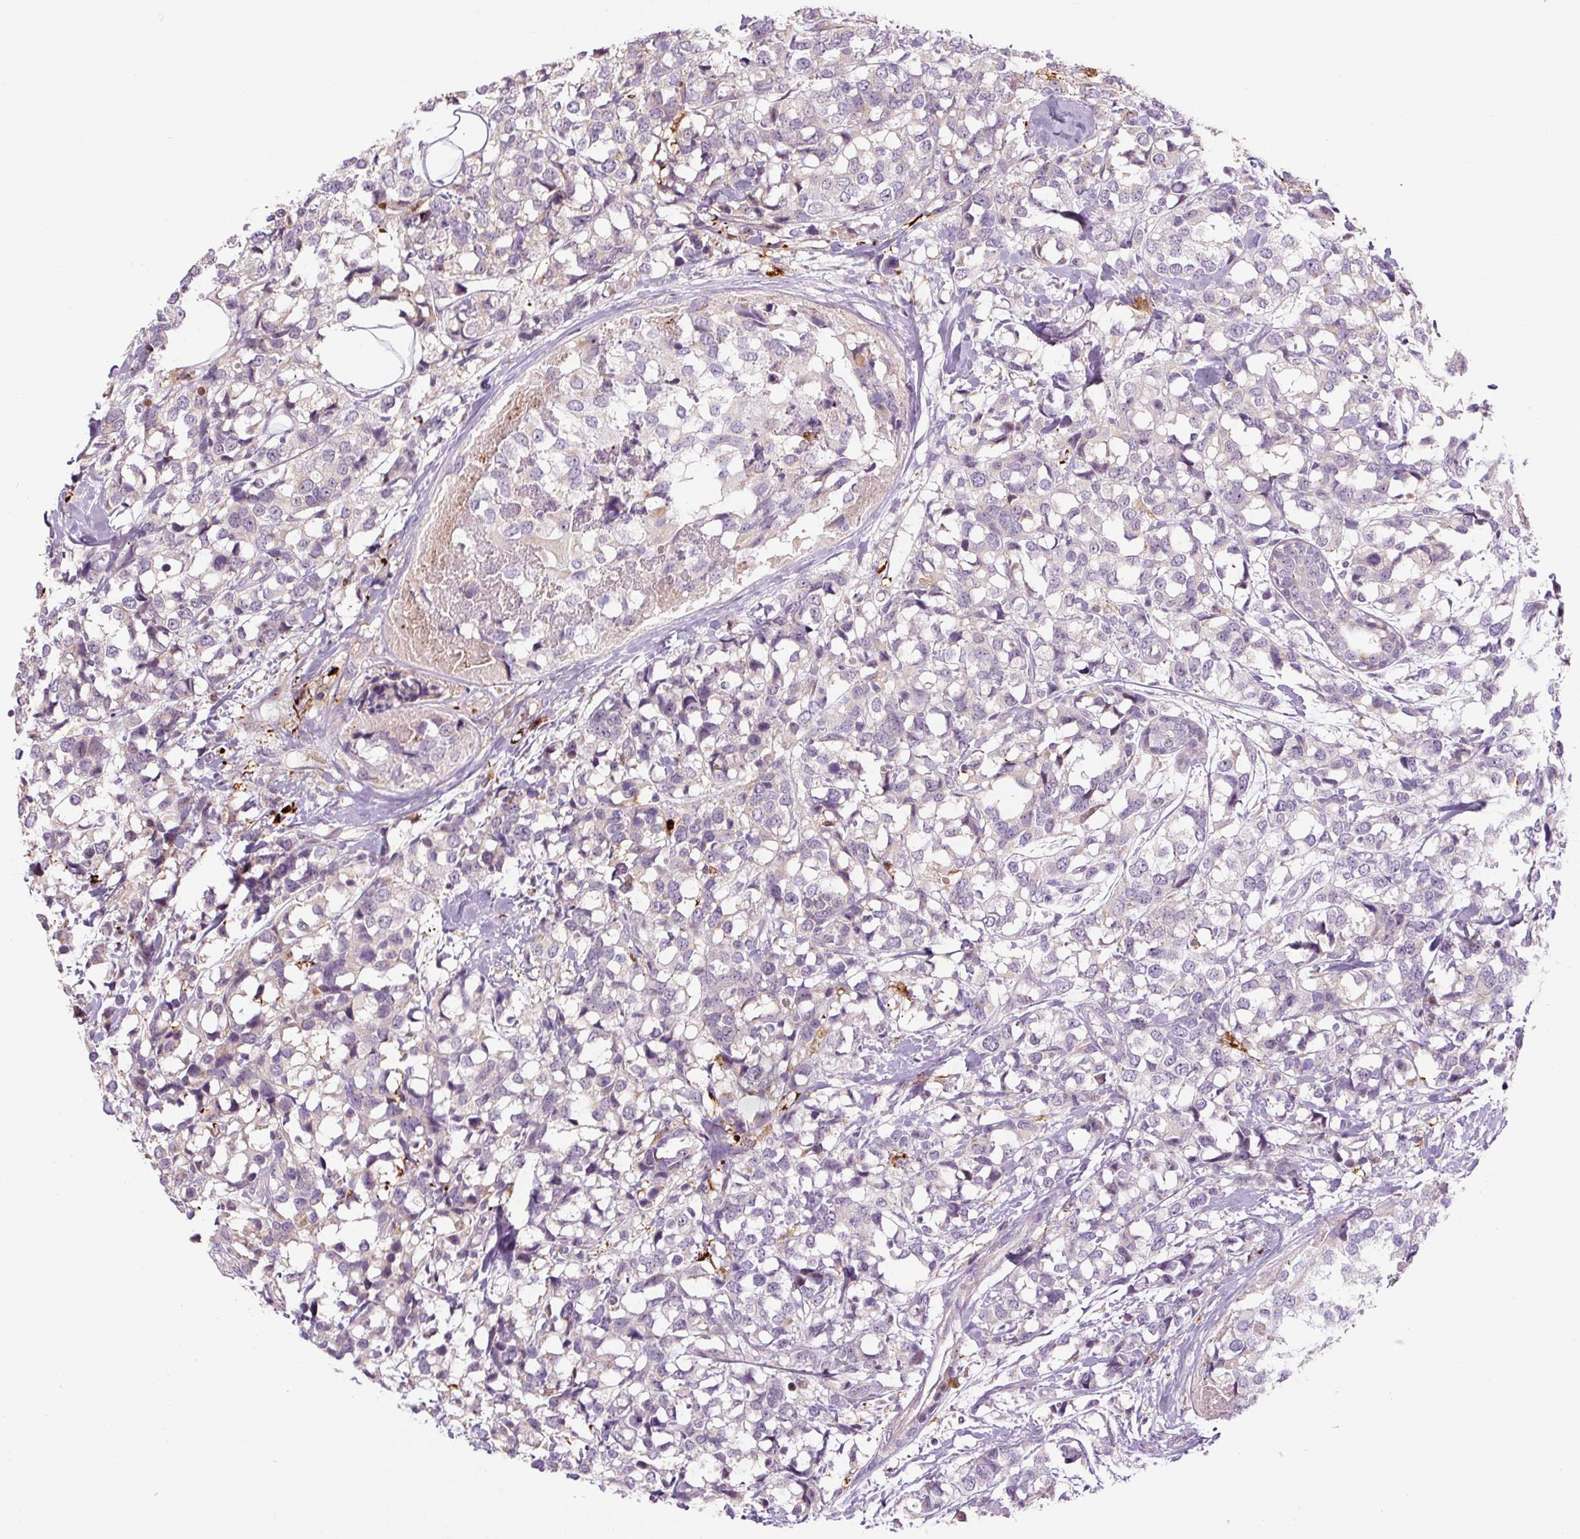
{"staining": {"intensity": "negative", "quantity": "none", "location": "none"}, "tissue": "breast cancer", "cell_type": "Tumor cells", "image_type": "cancer", "snomed": [{"axis": "morphology", "description": "Lobular carcinoma"}, {"axis": "topography", "description": "Breast"}], "caption": "High magnification brightfield microscopy of breast cancer stained with DAB (3,3'-diaminobenzidine) (brown) and counterstained with hematoxylin (blue): tumor cells show no significant expression.", "gene": "FUT10", "patient": {"sex": "female", "age": 59}}